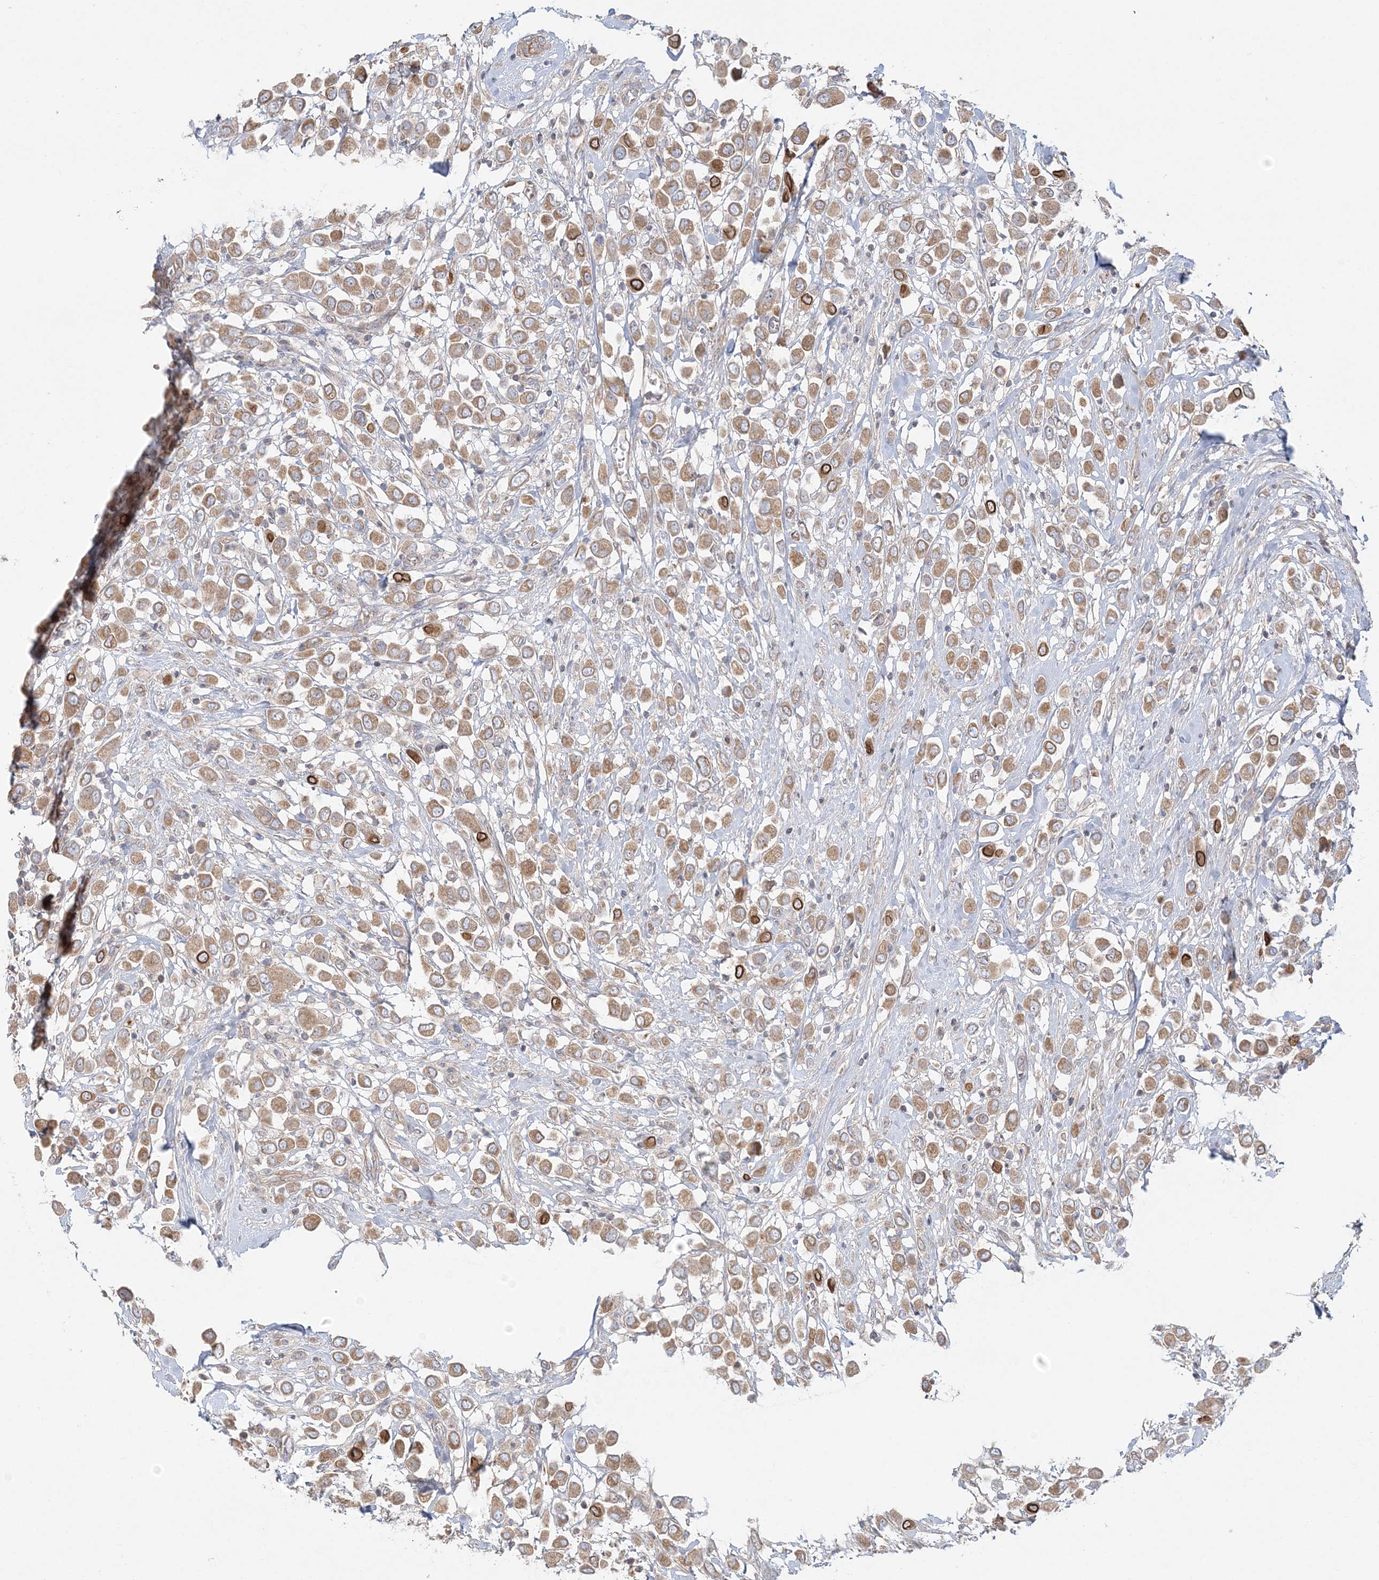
{"staining": {"intensity": "moderate", "quantity": ">75%", "location": "cytoplasmic/membranous"}, "tissue": "breast cancer", "cell_type": "Tumor cells", "image_type": "cancer", "snomed": [{"axis": "morphology", "description": "Duct carcinoma"}, {"axis": "topography", "description": "Breast"}], "caption": "Breast infiltrating ductal carcinoma stained with a protein marker exhibits moderate staining in tumor cells.", "gene": "KIAA0232", "patient": {"sex": "female", "age": 61}}